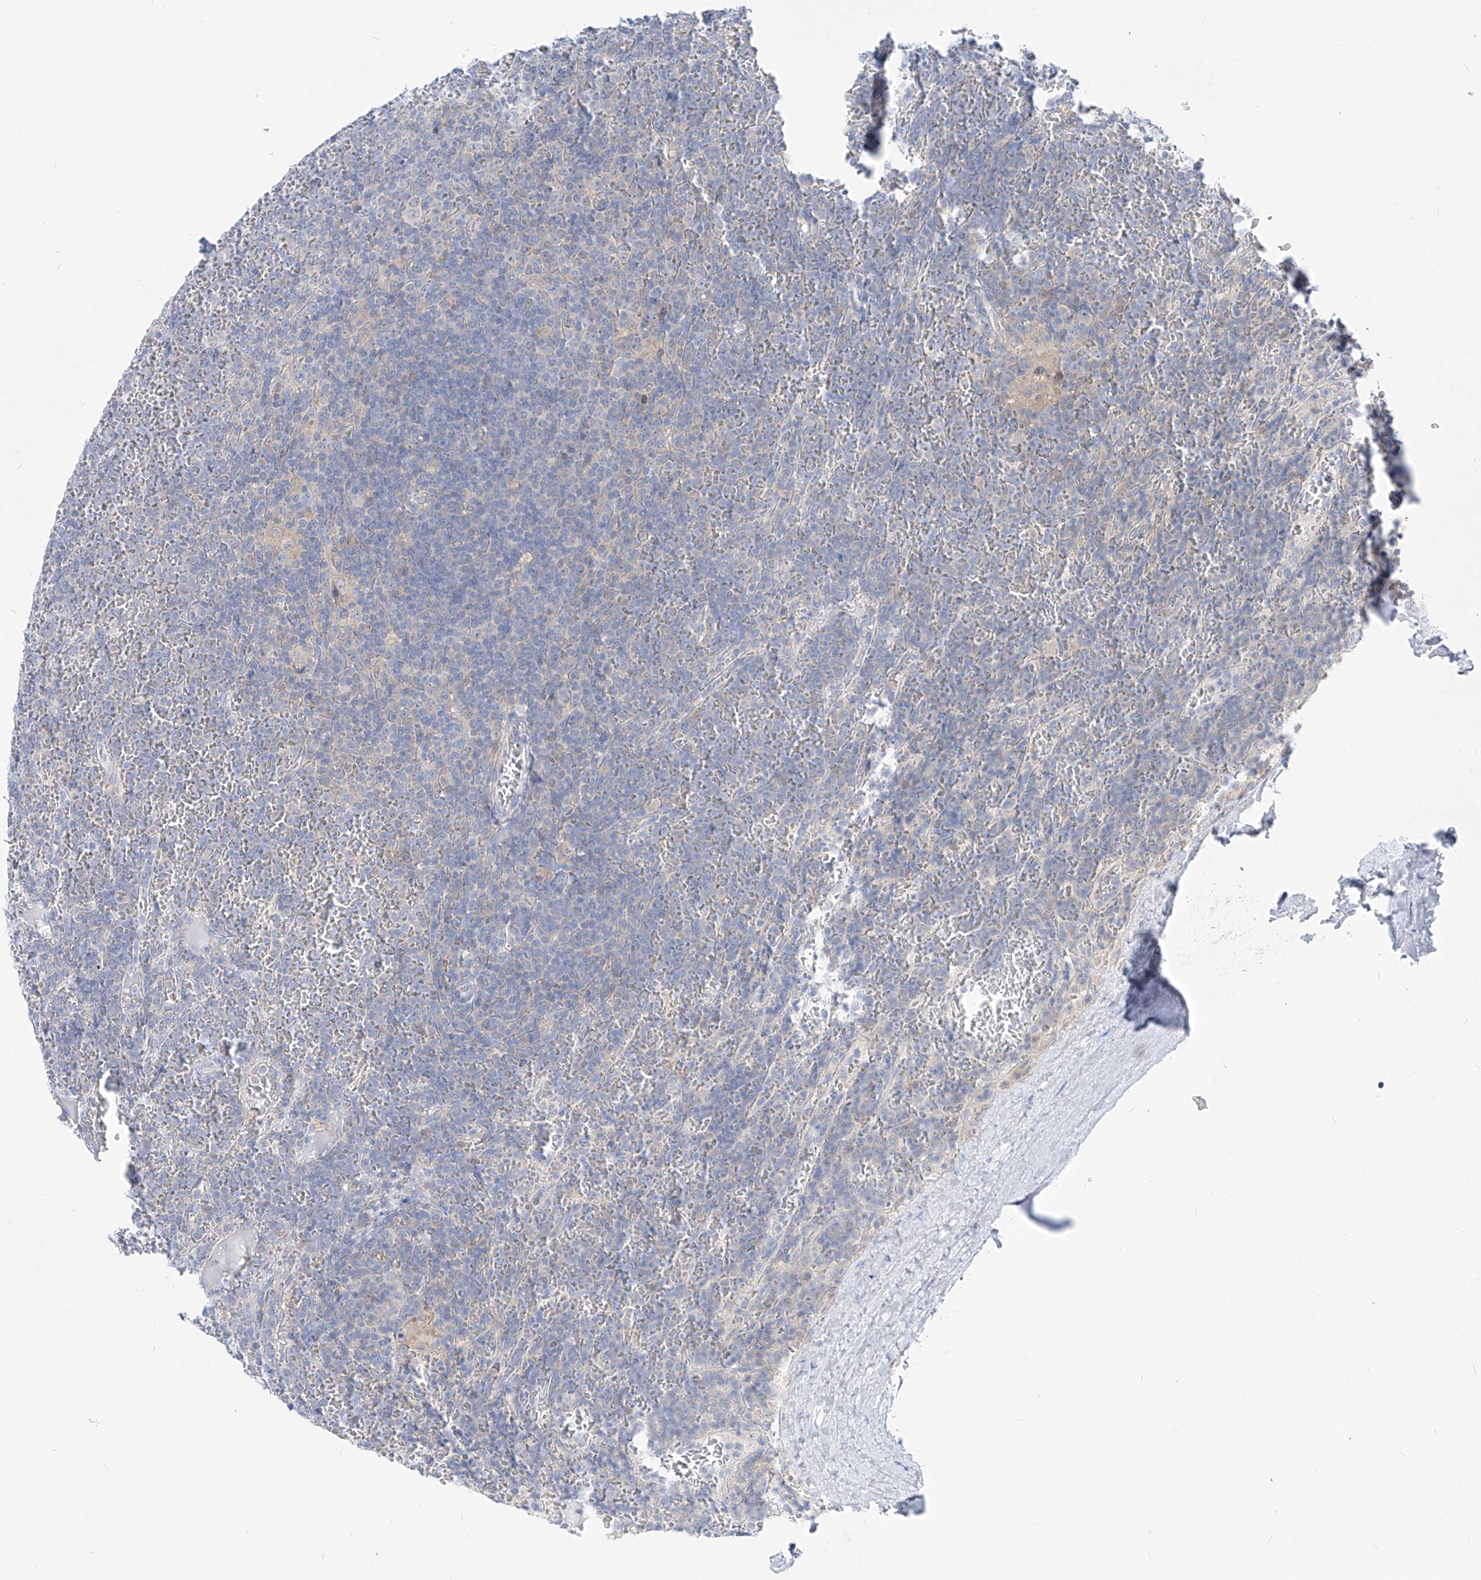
{"staining": {"intensity": "negative", "quantity": "none", "location": "none"}, "tissue": "lymphoma", "cell_type": "Tumor cells", "image_type": "cancer", "snomed": [{"axis": "morphology", "description": "Malignant lymphoma, non-Hodgkin's type, Low grade"}, {"axis": "topography", "description": "Spleen"}], "caption": "Image shows no protein positivity in tumor cells of lymphoma tissue.", "gene": "UFL1", "patient": {"sex": "female", "age": 19}}